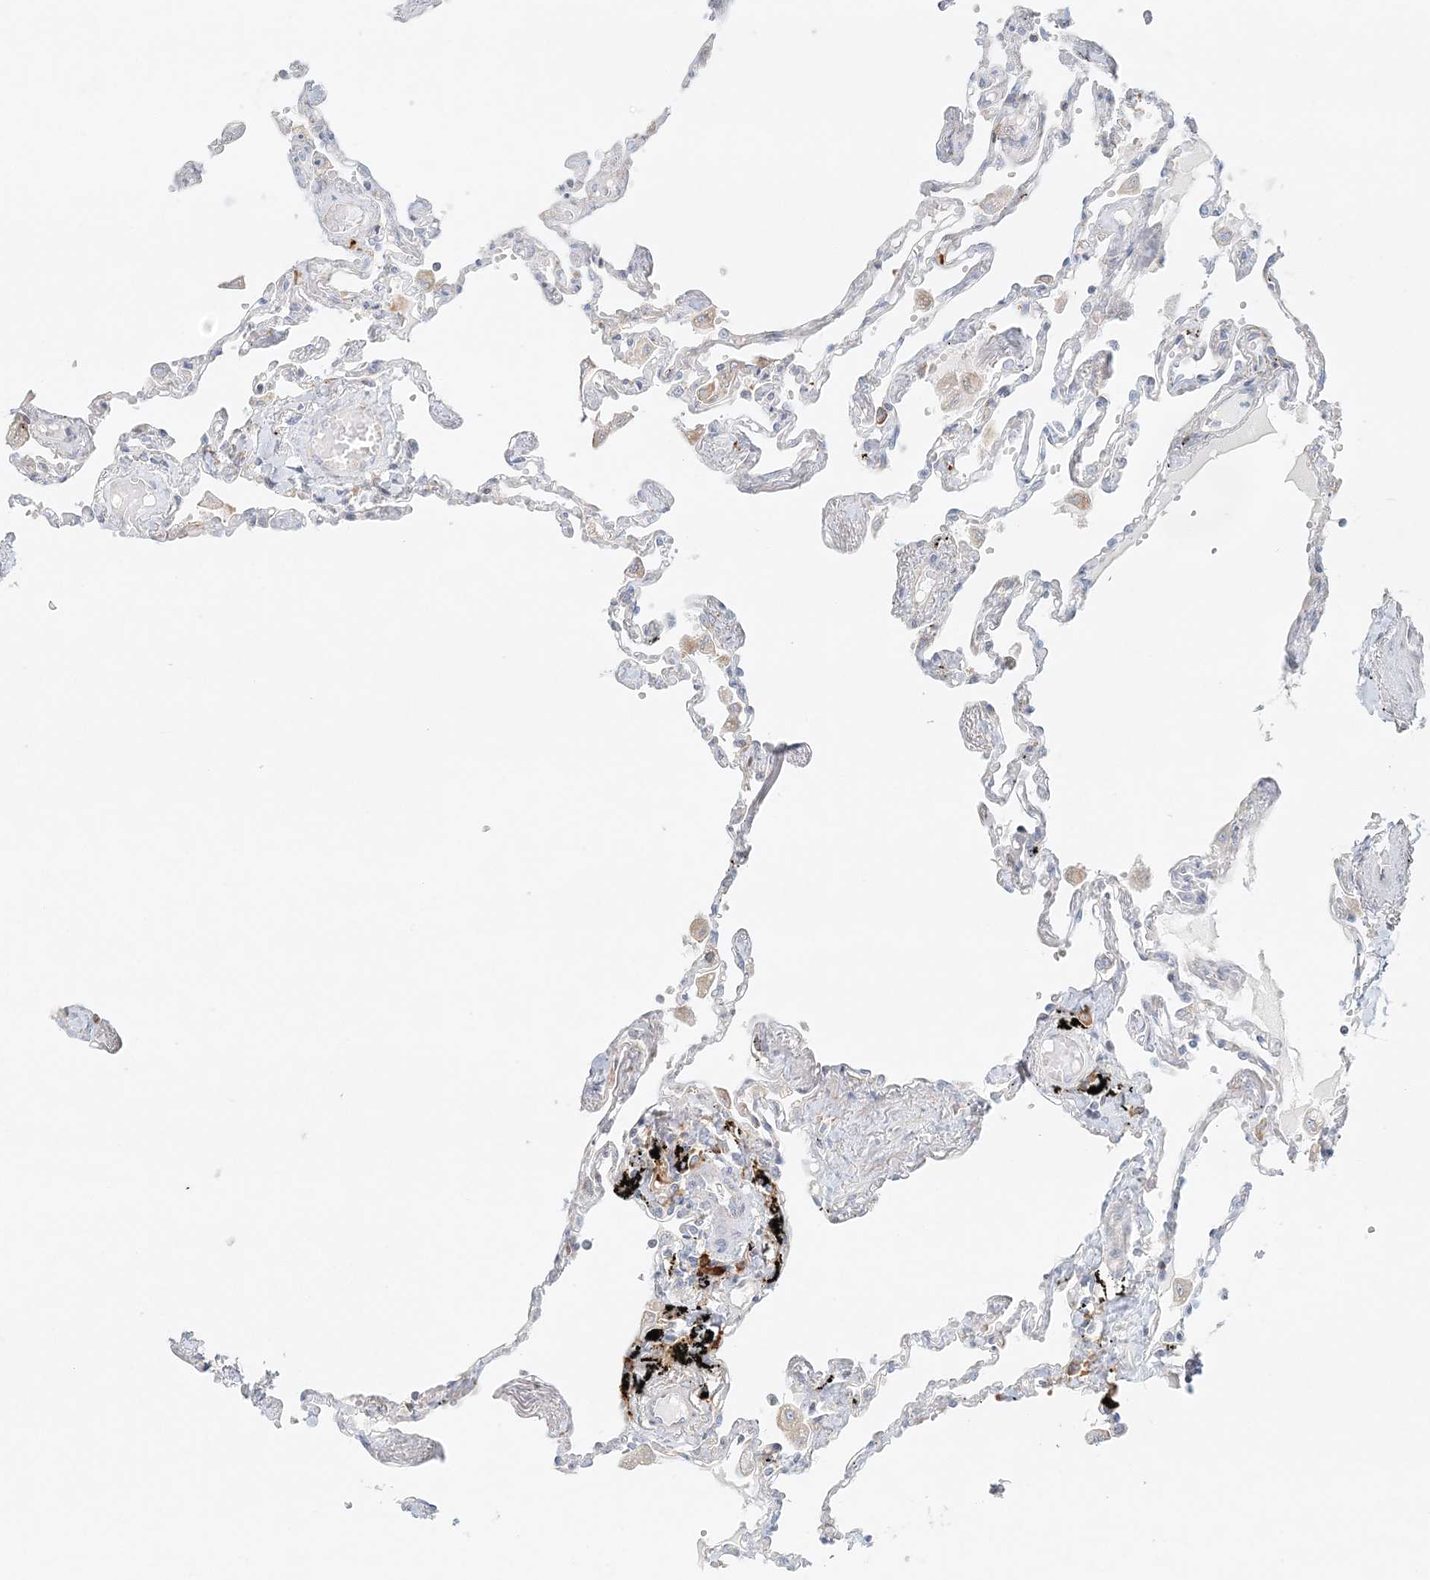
{"staining": {"intensity": "negative", "quantity": "none", "location": "none"}, "tissue": "lung", "cell_type": "Alveolar cells", "image_type": "normal", "snomed": [{"axis": "morphology", "description": "Normal tissue, NOS"}, {"axis": "topography", "description": "Lung"}], "caption": "IHC micrograph of normal lung: lung stained with DAB (3,3'-diaminobenzidine) shows no significant protein staining in alveolar cells. The staining was performed using DAB (3,3'-diaminobenzidine) to visualize the protein expression in brown, while the nuclei were stained in blue with hematoxylin (Magnification: 20x).", "gene": "STK11IP", "patient": {"sex": "female", "age": 67}}